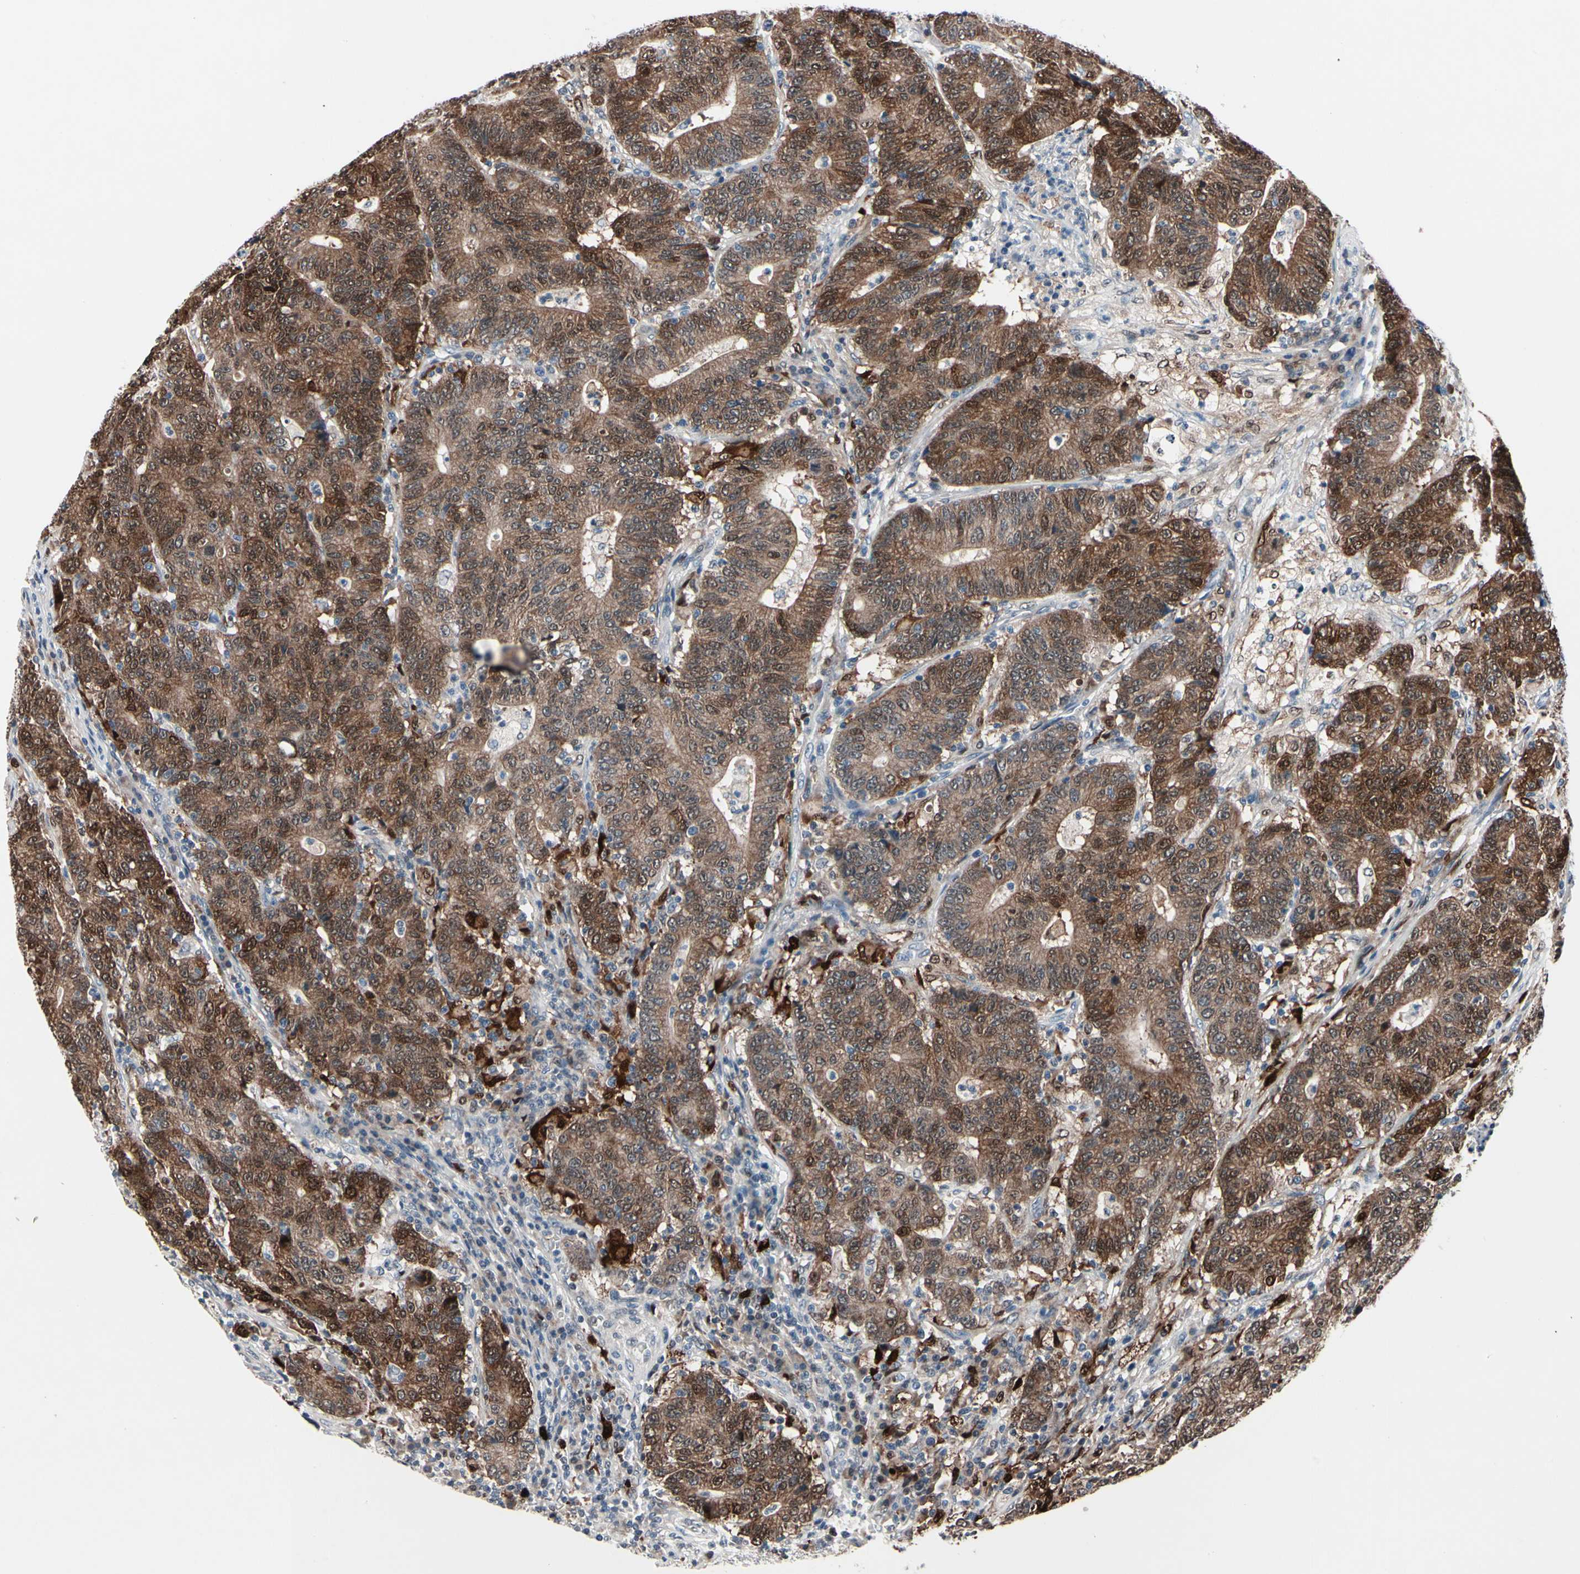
{"staining": {"intensity": "moderate", "quantity": ">75%", "location": "cytoplasmic/membranous,nuclear"}, "tissue": "colorectal cancer", "cell_type": "Tumor cells", "image_type": "cancer", "snomed": [{"axis": "morphology", "description": "Normal tissue, NOS"}, {"axis": "morphology", "description": "Adenocarcinoma, NOS"}, {"axis": "topography", "description": "Colon"}], "caption": "Adenocarcinoma (colorectal) stained with DAB immunohistochemistry demonstrates medium levels of moderate cytoplasmic/membranous and nuclear expression in about >75% of tumor cells. (brown staining indicates protein expression, while blue staining denotes nuclei).", "gene": "TXN", "patient": {"sex": "female", "age": 75}}